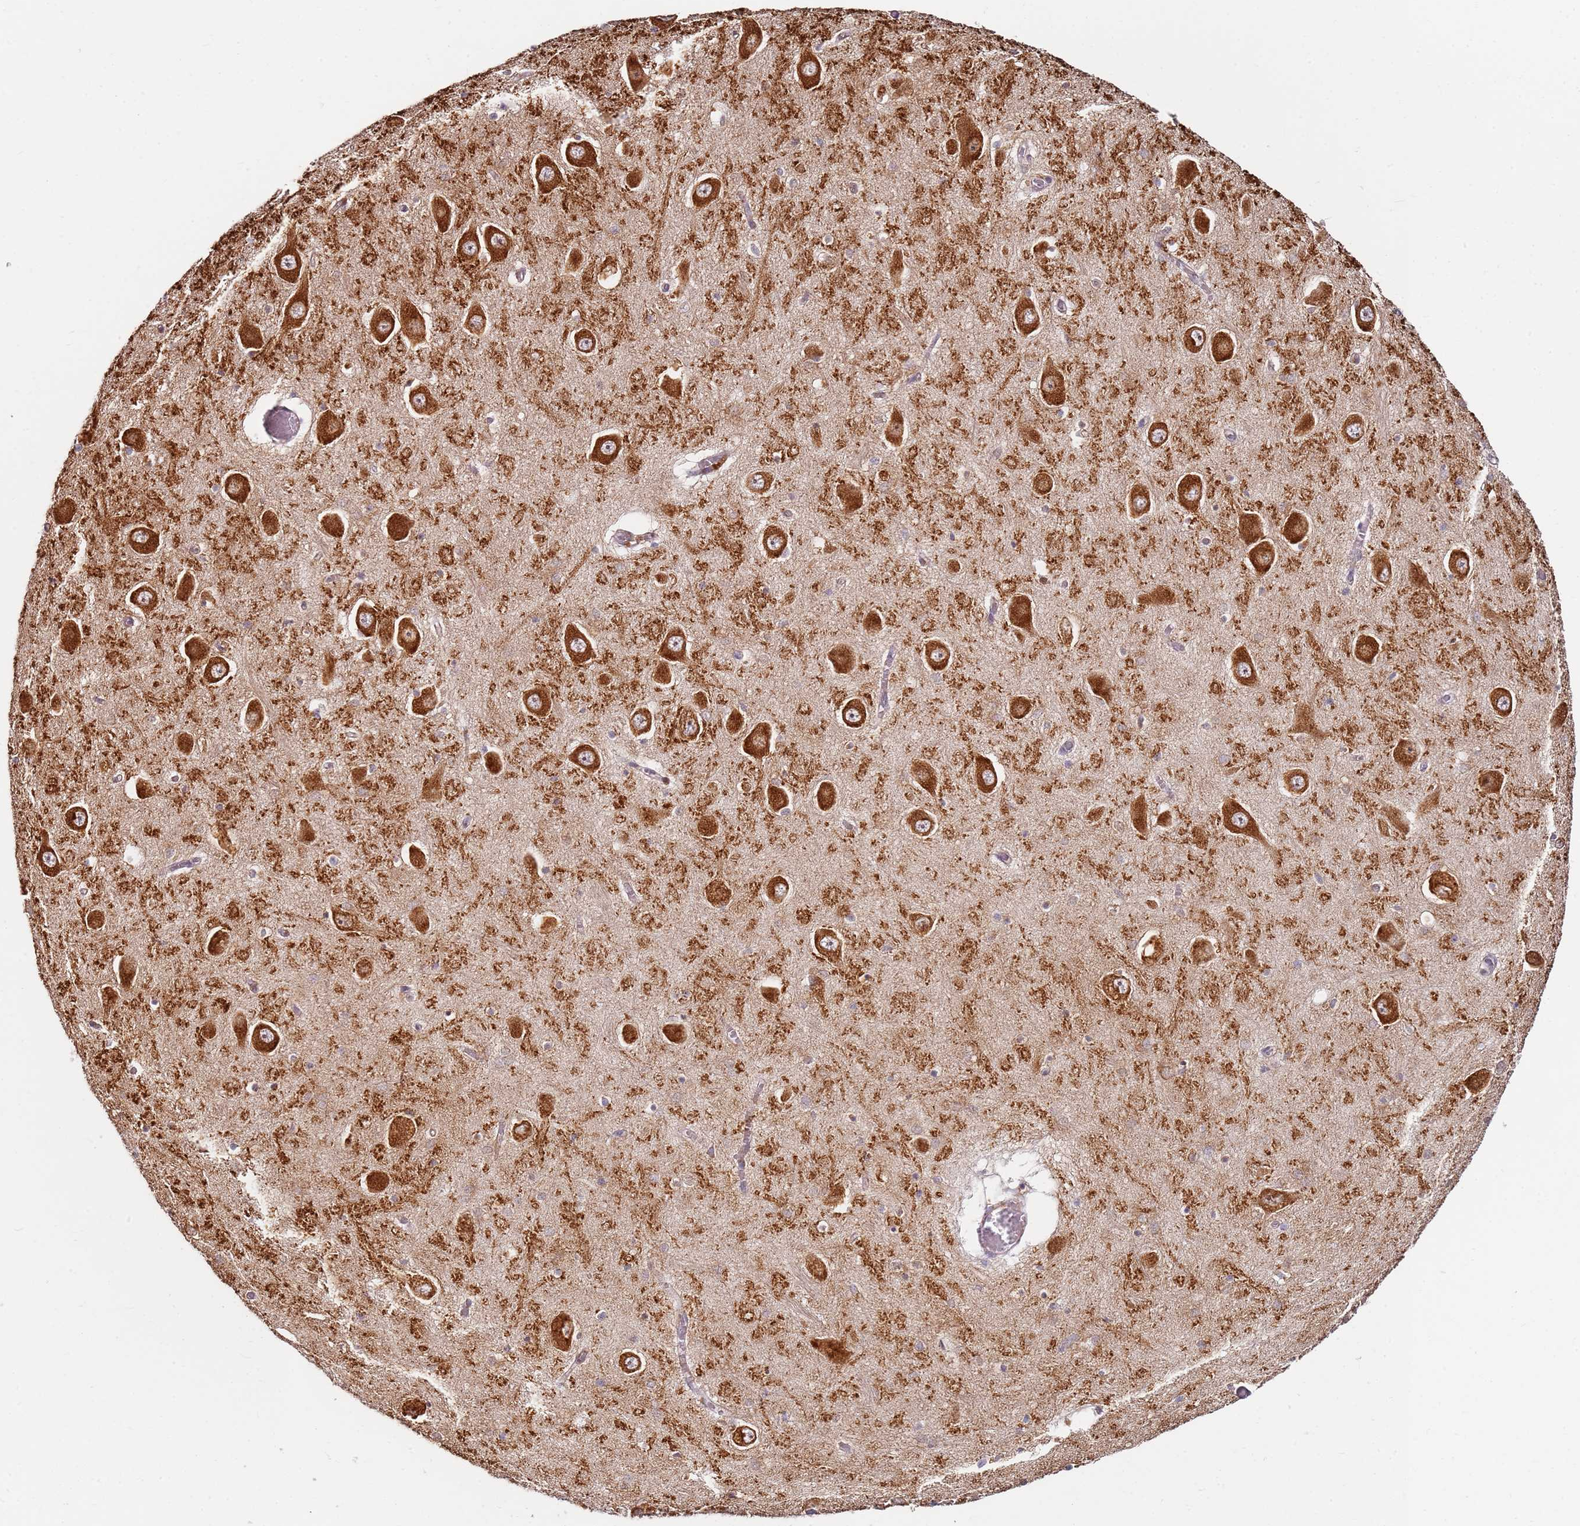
{"staining": {"intensity": "moderate", "quantity": "25%-75%", "location": "cytoplasmic/membranous"}, "tissue": "hippocampus", "cell_type": "Glial cells", "image_type": "normal", "snomed": [{"axis": "morphology", "description": "Normal tissue, NOS"}, {"axis": "topography", "description": "Hippocampus"}], "caption": "Protein staining reveals moderate cytoplasmic/membranous staining in approximately 25%-75% of glial cells in benign hippocampus. Immunohistochemistry (ihc) stains the protein in brown and the nuclei are stained blue.", "gene": "RPS3A", "patient": {"sex": "male", "age": 70}}